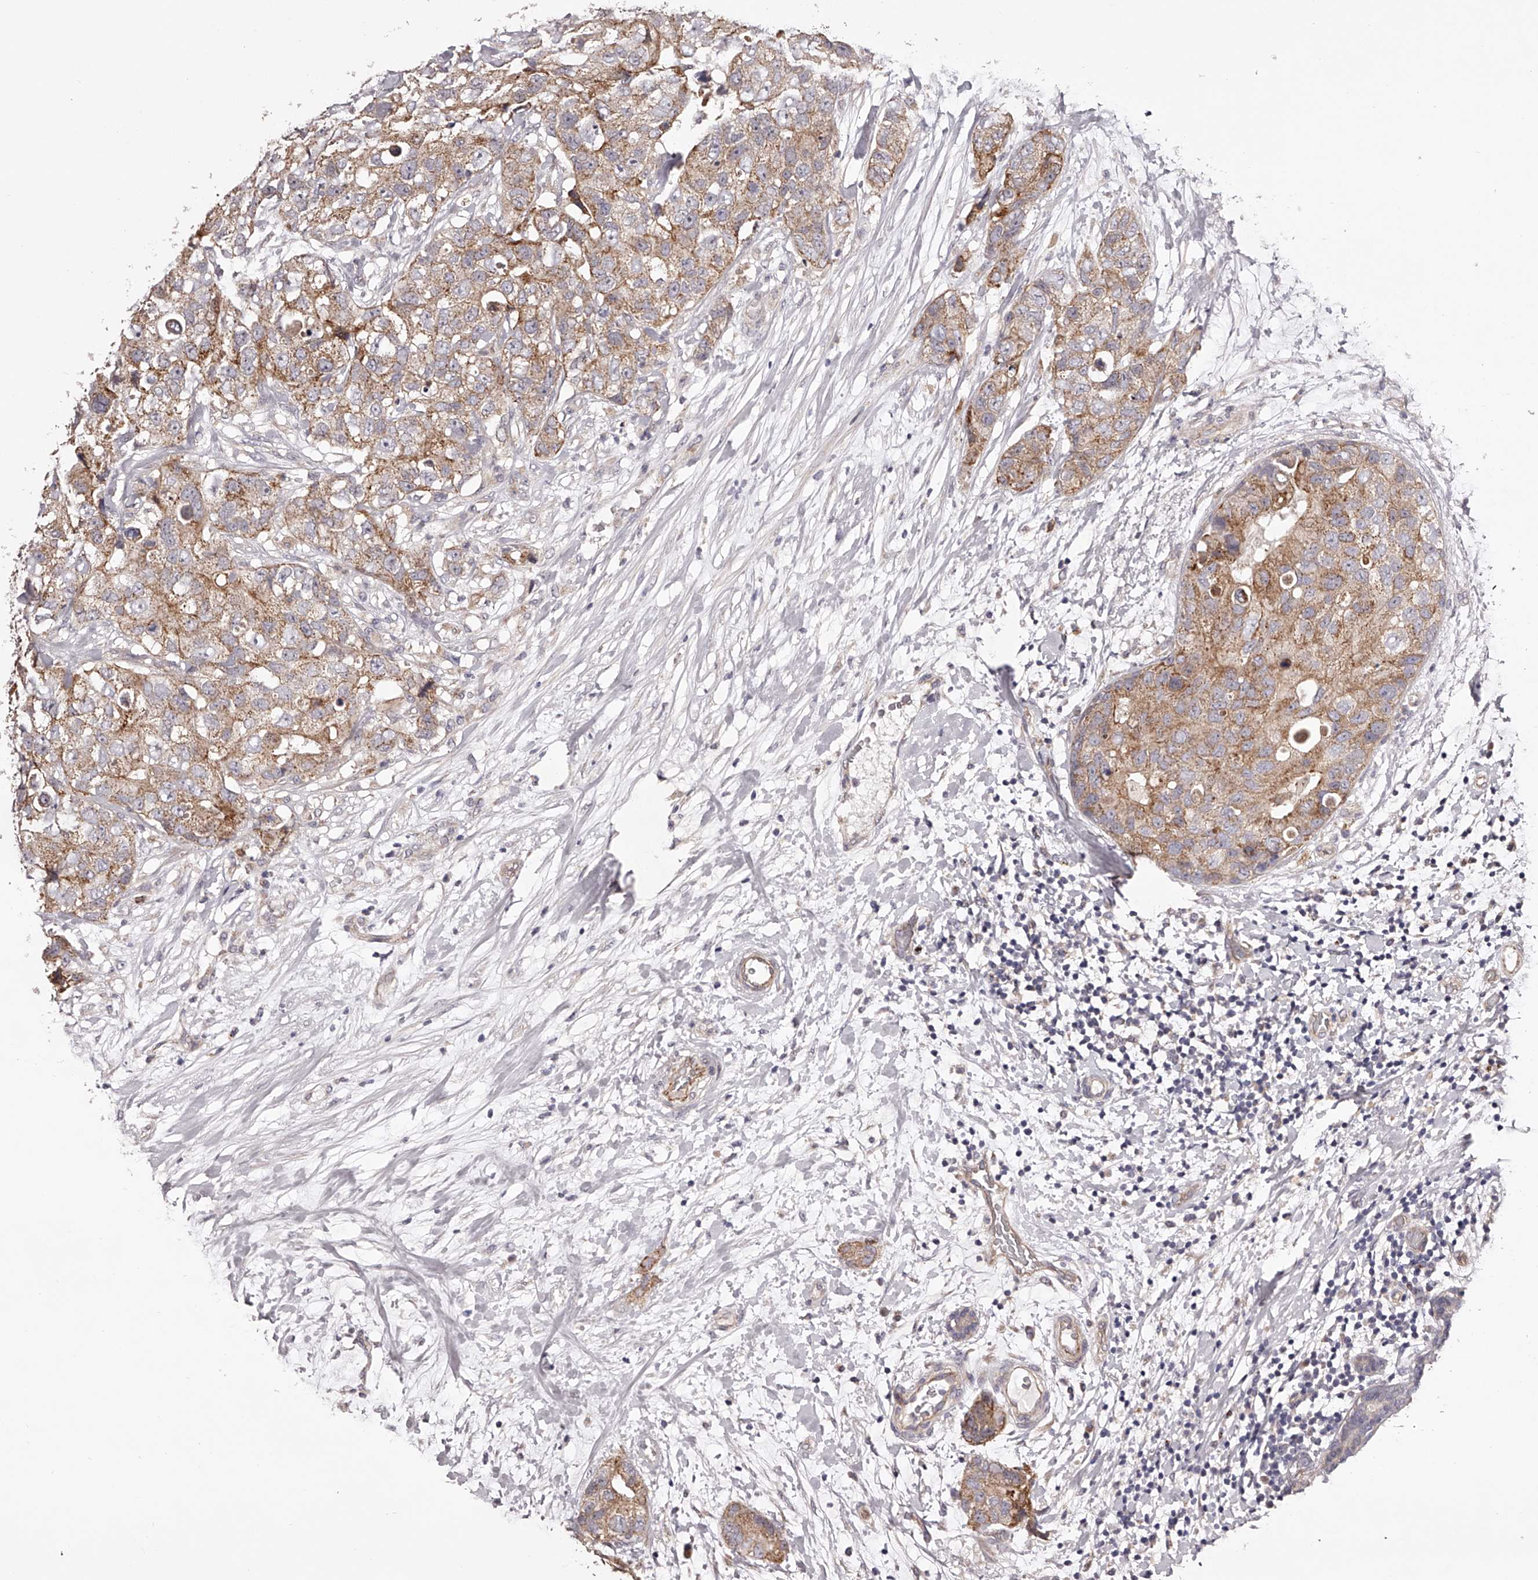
{"staining": {"intensity": "moderate", "quantity": ">75%", "location": "cytoplasmic/membranous"}, "tissue": "breast cancer", "cell_type": "Tumor cells", "image_type": "cancer", "snomed": [{"axis": "morphology", "description": "Duct carcinoma"}, {"axis": "topography", "description": "Breast"}], "caption": "Immunohistochemistry staining of infiltrating ductal carcinoma (breast), which reveals medium levels of moderate cytoplasmic/membranous positivity in about >75% of tumor cells indicating moderate cytoplasmic/membranous protein staining. The staining was performed using DAB (brown) for protein detection and nuclei were counterstained in hematoxylin (blue).", "gene": "ODF2L", "patient": {"sex": "female", "age": 62}}